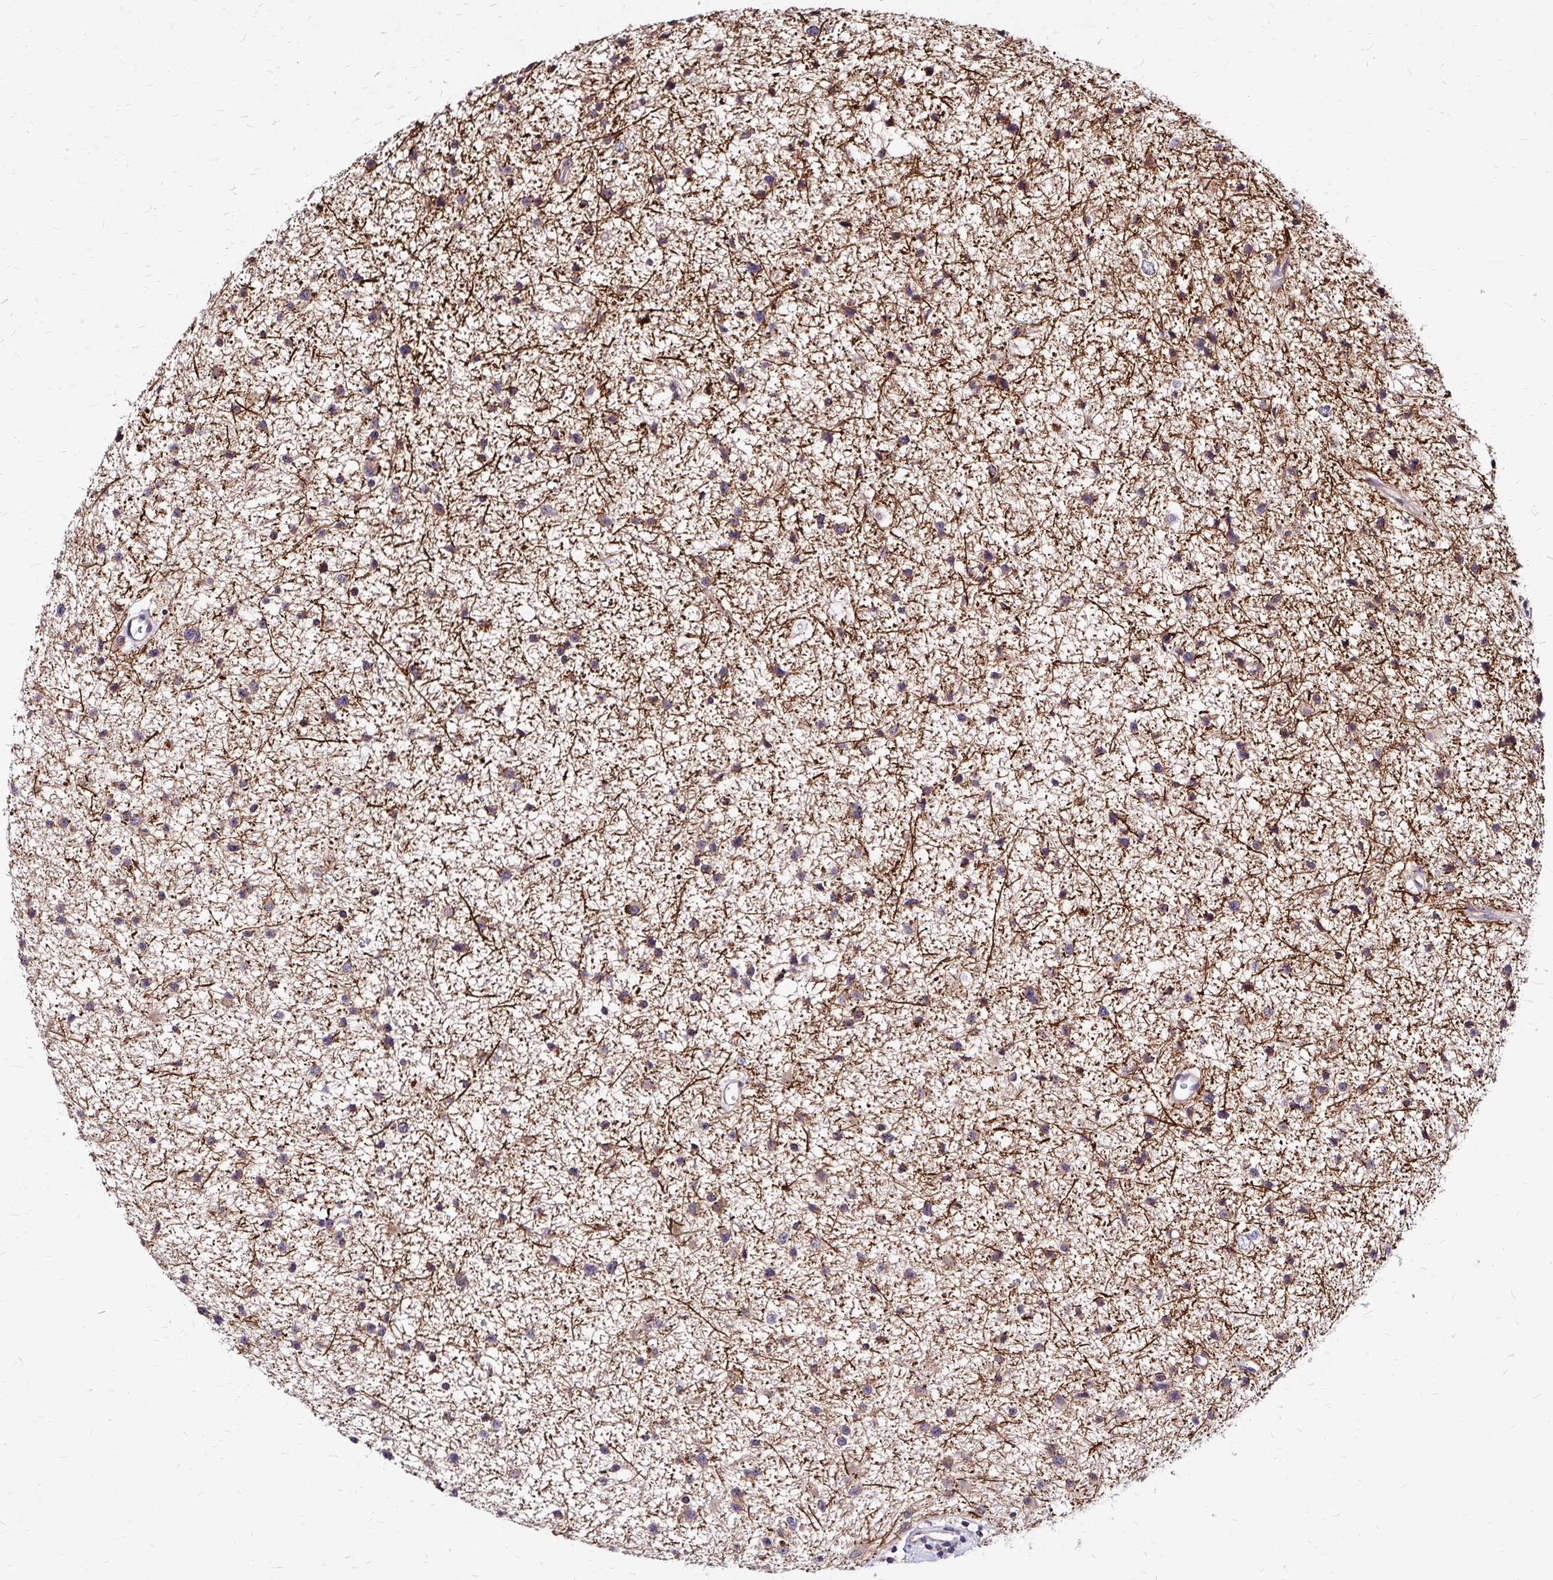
{"staining": {"intensity": "weak", "quantity": "25%-75%", "location": "cytoplasmic/membranous"}, "tissue": "glioma", "cell_type": "Tumor cells", "image_type": "cancer", "snomed": [{"axis": "morphology", "description": "Glioma, malignant, Low grade"}, {"axis": "topography", "description": "Brain"}], "caption": "Human glioma stained for a protein (brown) shows weak cytoplasmic/membranous positive positivity in about 25%-75% of tumor cells.", "gene": "IDUA", "patient": {"sex": "male", "age": 43}}